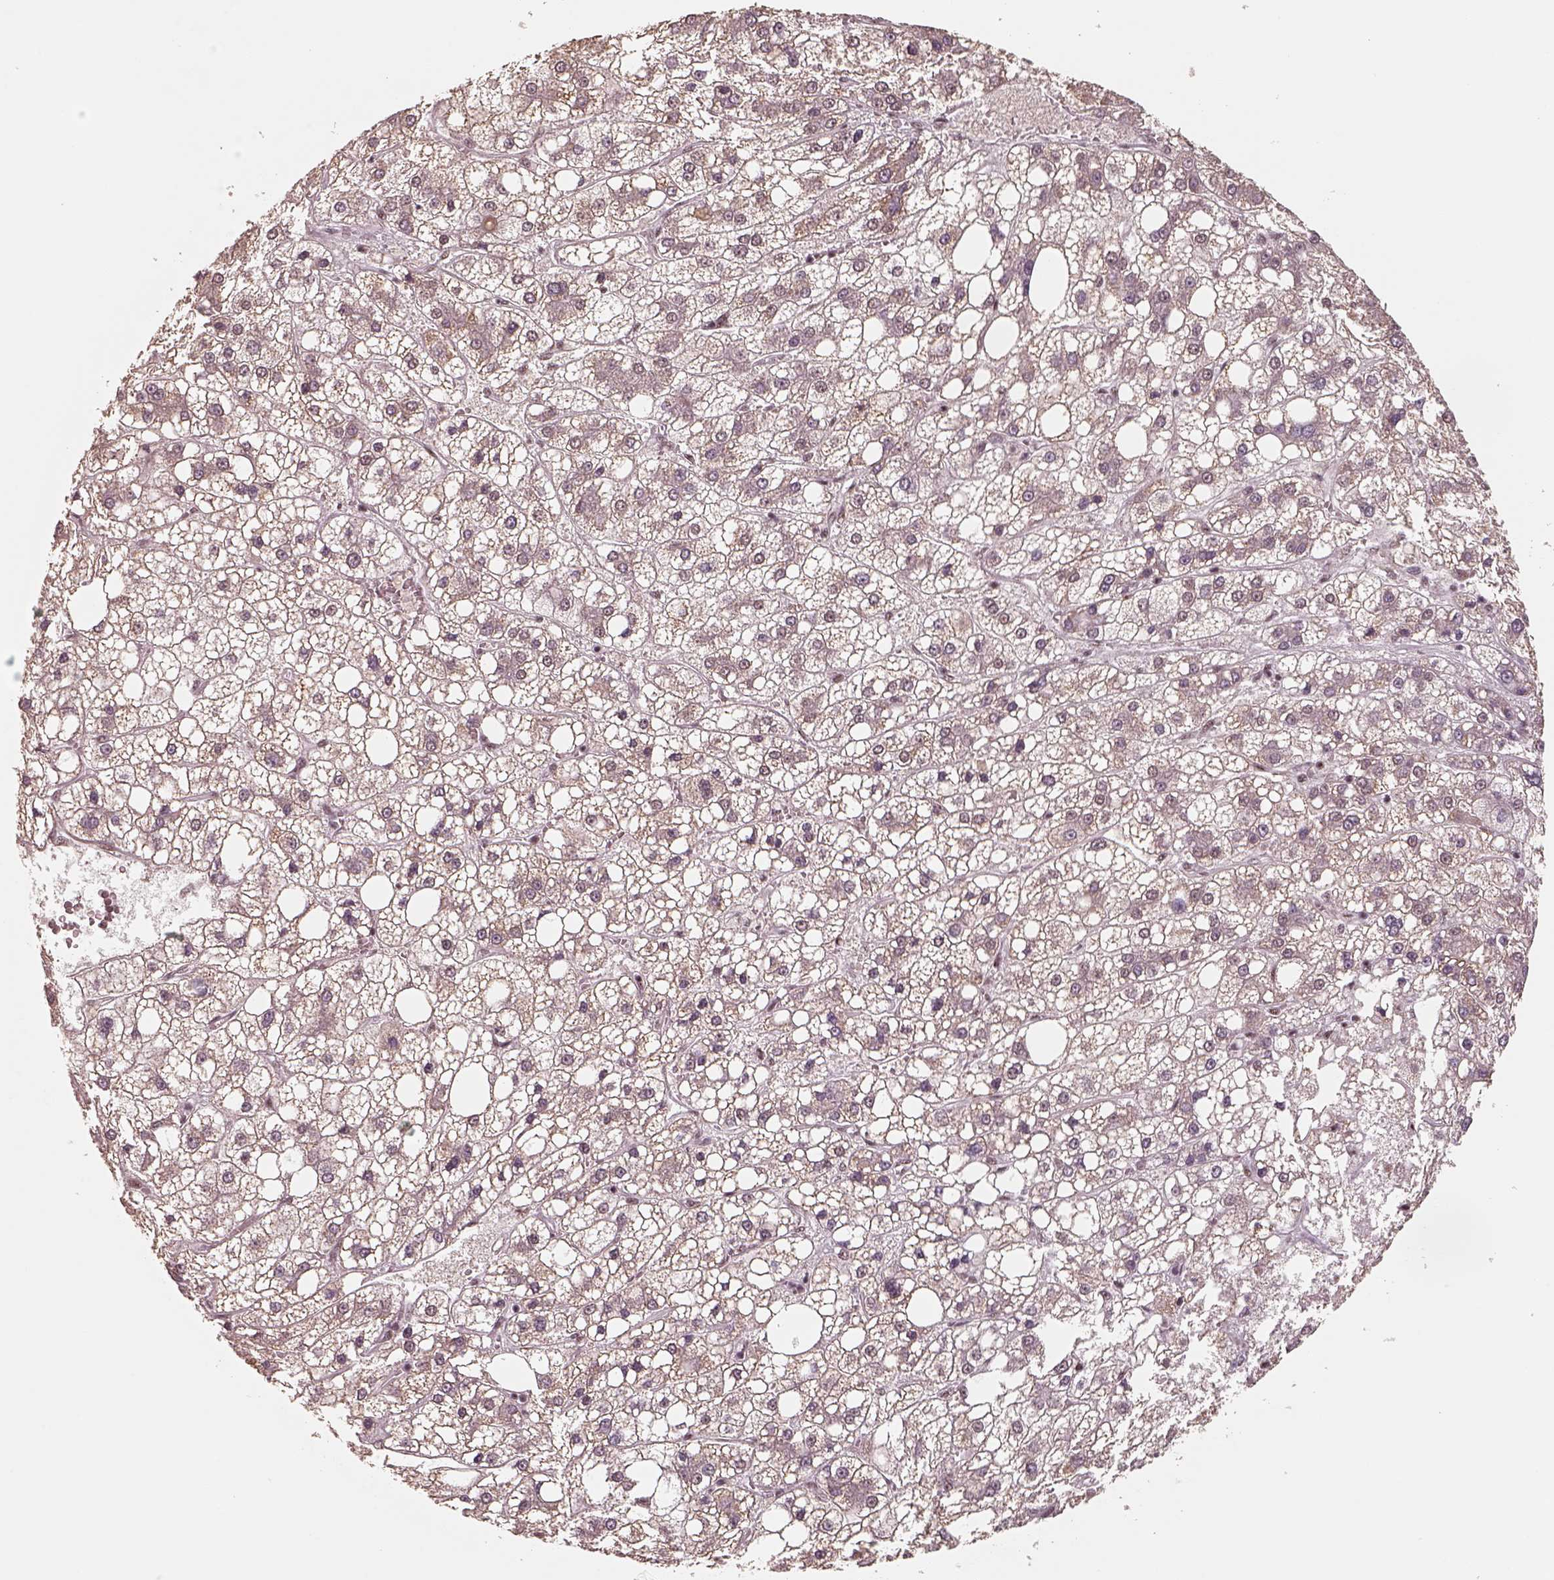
{"staining": {"intensity": "weak", "quantity": "<25%", "location": "nuclear"}, "tissue": "liver cancer", "cell_type": "Tumor cells", "image_type": "cancer", "snomed": [{"axis": "morphology", "description": "Carcinoma, Hepatocellular, NOS"}, {"axis": "topography", "description": "Liver"}], "caption": "Protein analysis of liver cancer exhibits no significant positivity in tumor cells. The staining is performed using DAB (3,3'-diaminobenzidine) brown chromogen with nuclei counter-stained in using hematoxylin.", "gene": "ATXN7L3", "patient": {"sex": "male", "age": 73}}